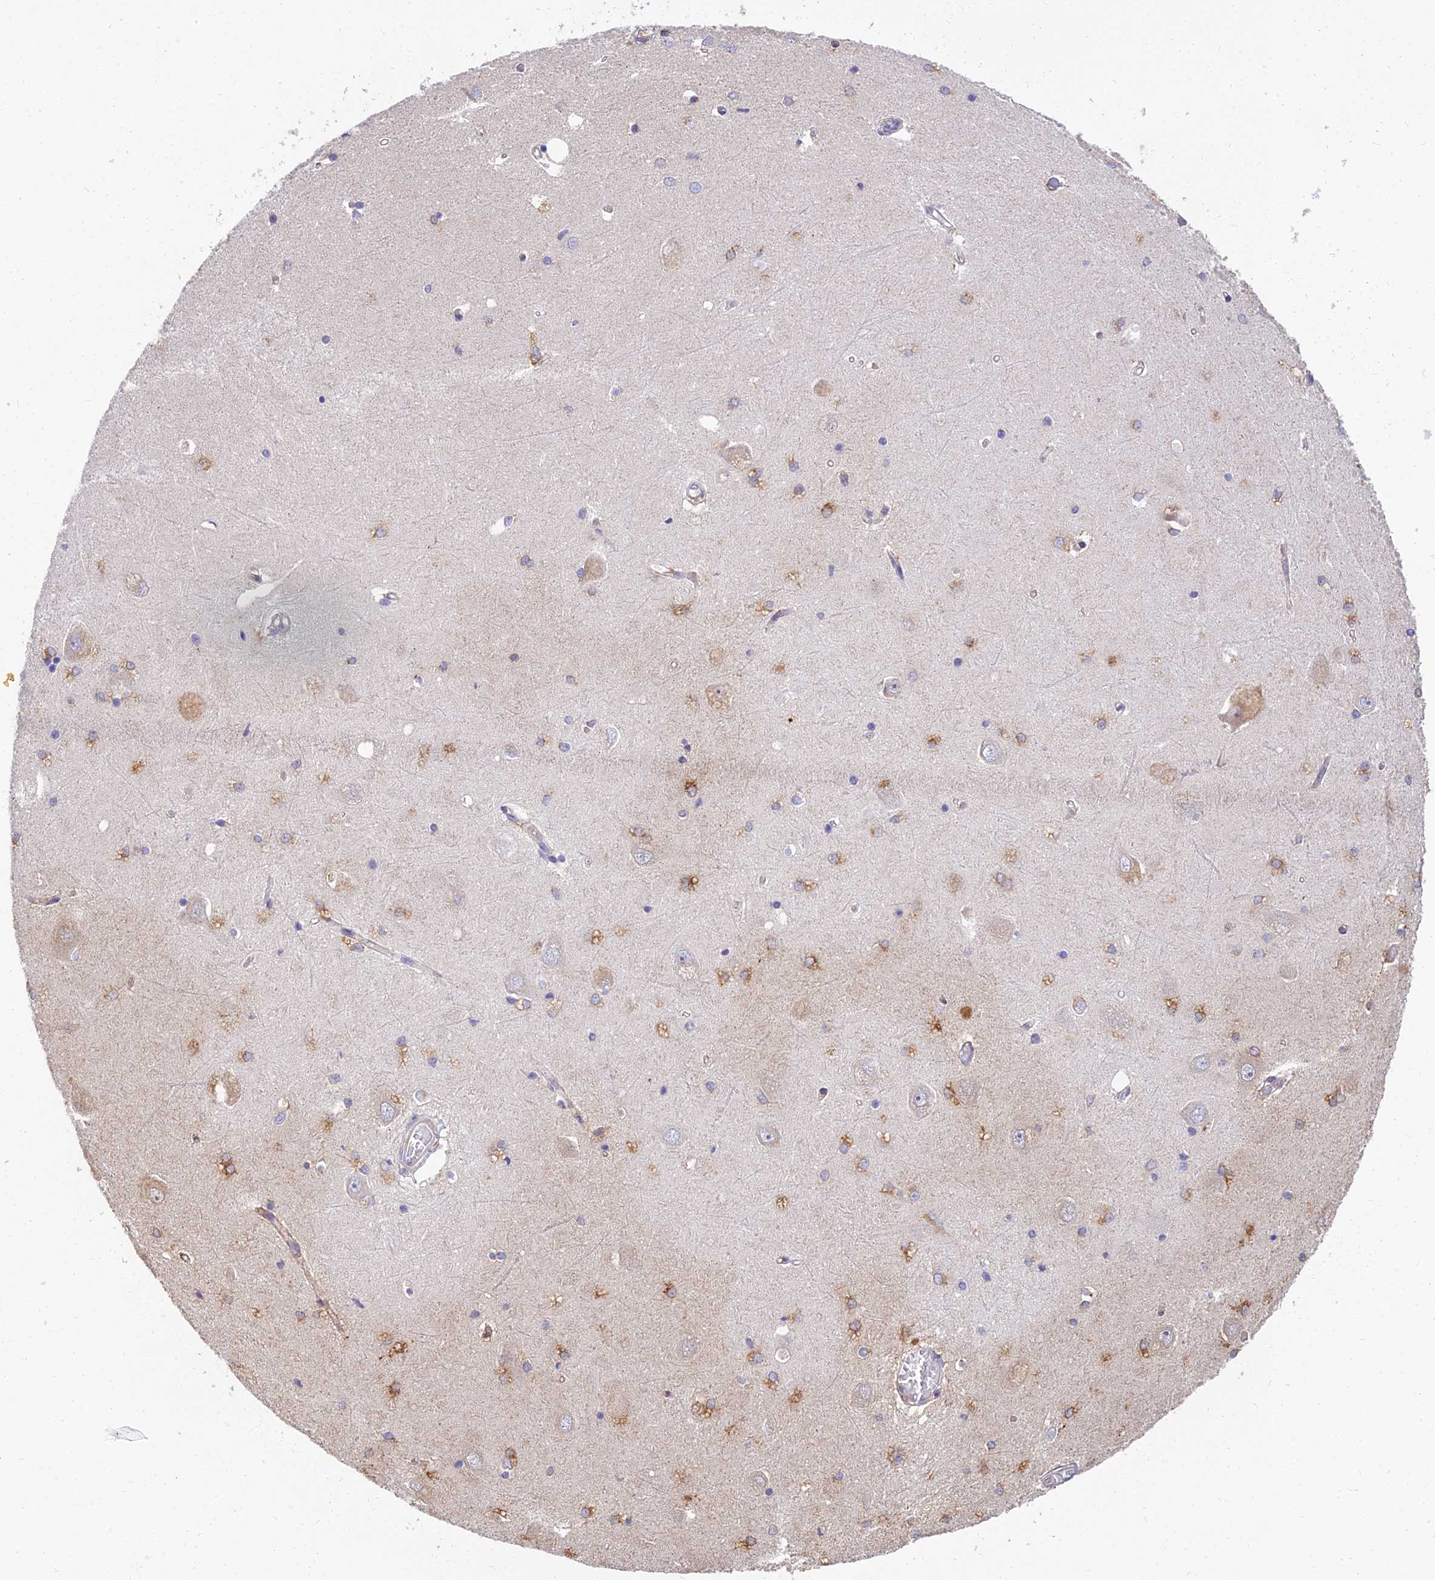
{"staining": {"intensity": "moderate", "quantity": "<25%", "location": "cytoplasmic/membranous"}, "tissue": "hippocampus", "cell_type": "Glial cells", "image_type": "normal", "snomed": [{"axis": "morphology", "description": "Normal tissue, NOS"}, {"axis": "topography", "description": "Hippocampus"}], "caption": "A brown stain labels moderate cytoplasmic/membranous staining of a protein in glial cells of benign human hippocampus.", "gene": "ARL8A", "patient": {"sex": "male", "age": 45}}